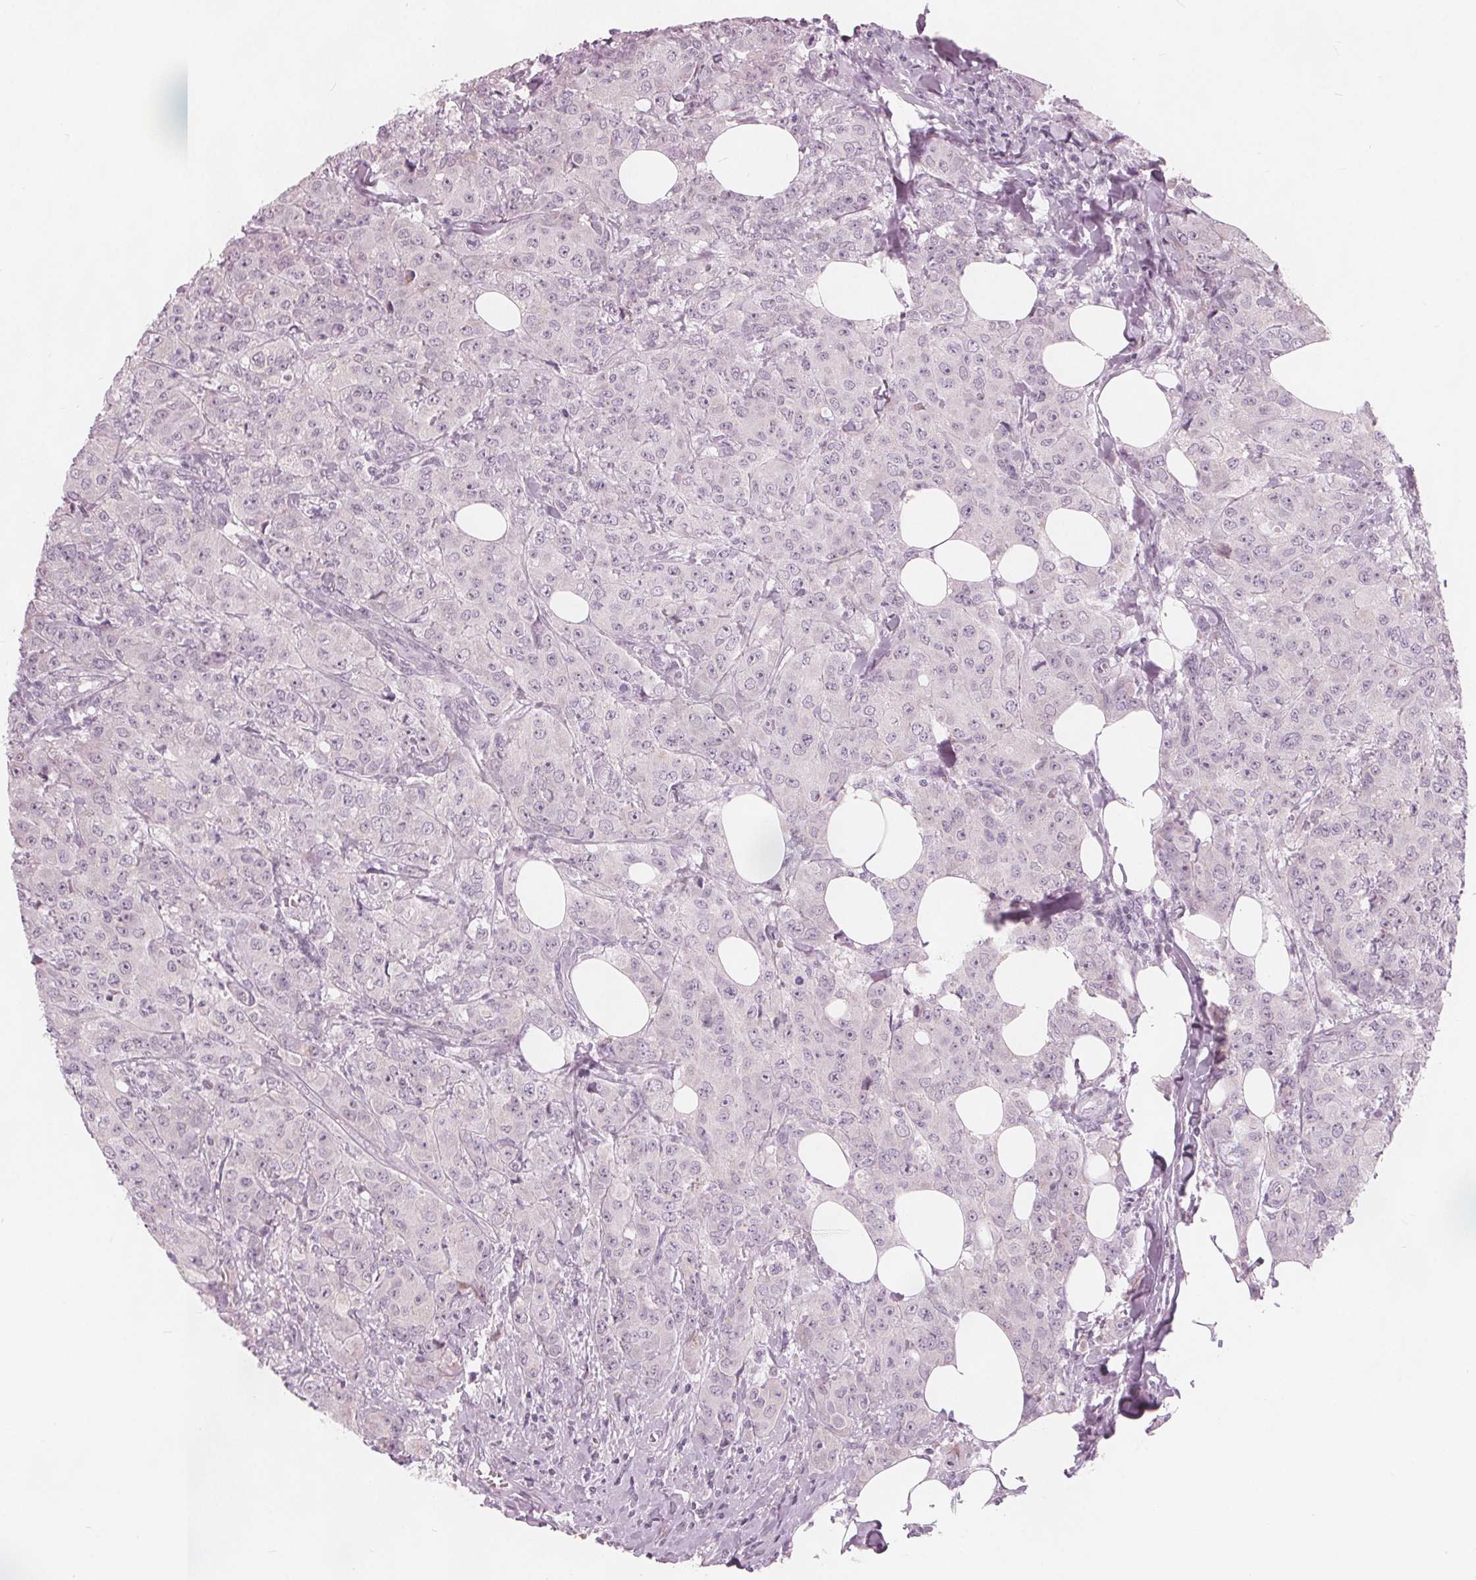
{"staining": {"intensity": "negative", "quantity": "none", "location": "none"}, "tissue": "breast cancer", "cell_type": "Tumor cells", "image_type": "cancer", "snomed": [{"axis": "morphology", "description": "Normal tissue, NOS"}, {"axis": "morphology", "description": "Duct carcinoma"}, {"axis": "topography", "description": "Breast"}], "caption": "Protein analysis of intraductal carcinoma (breast) reveals no significant expression in tumor cells. (Stains: DAB (3,3'-diaminobenzidine) immunohistochemistry (IHC) with hematoxylin counter stain, Microscopy: brightfield microscopy at high magnification).", "gene": "BRSK1", "patient": {"sex": "female", "age": 43}}